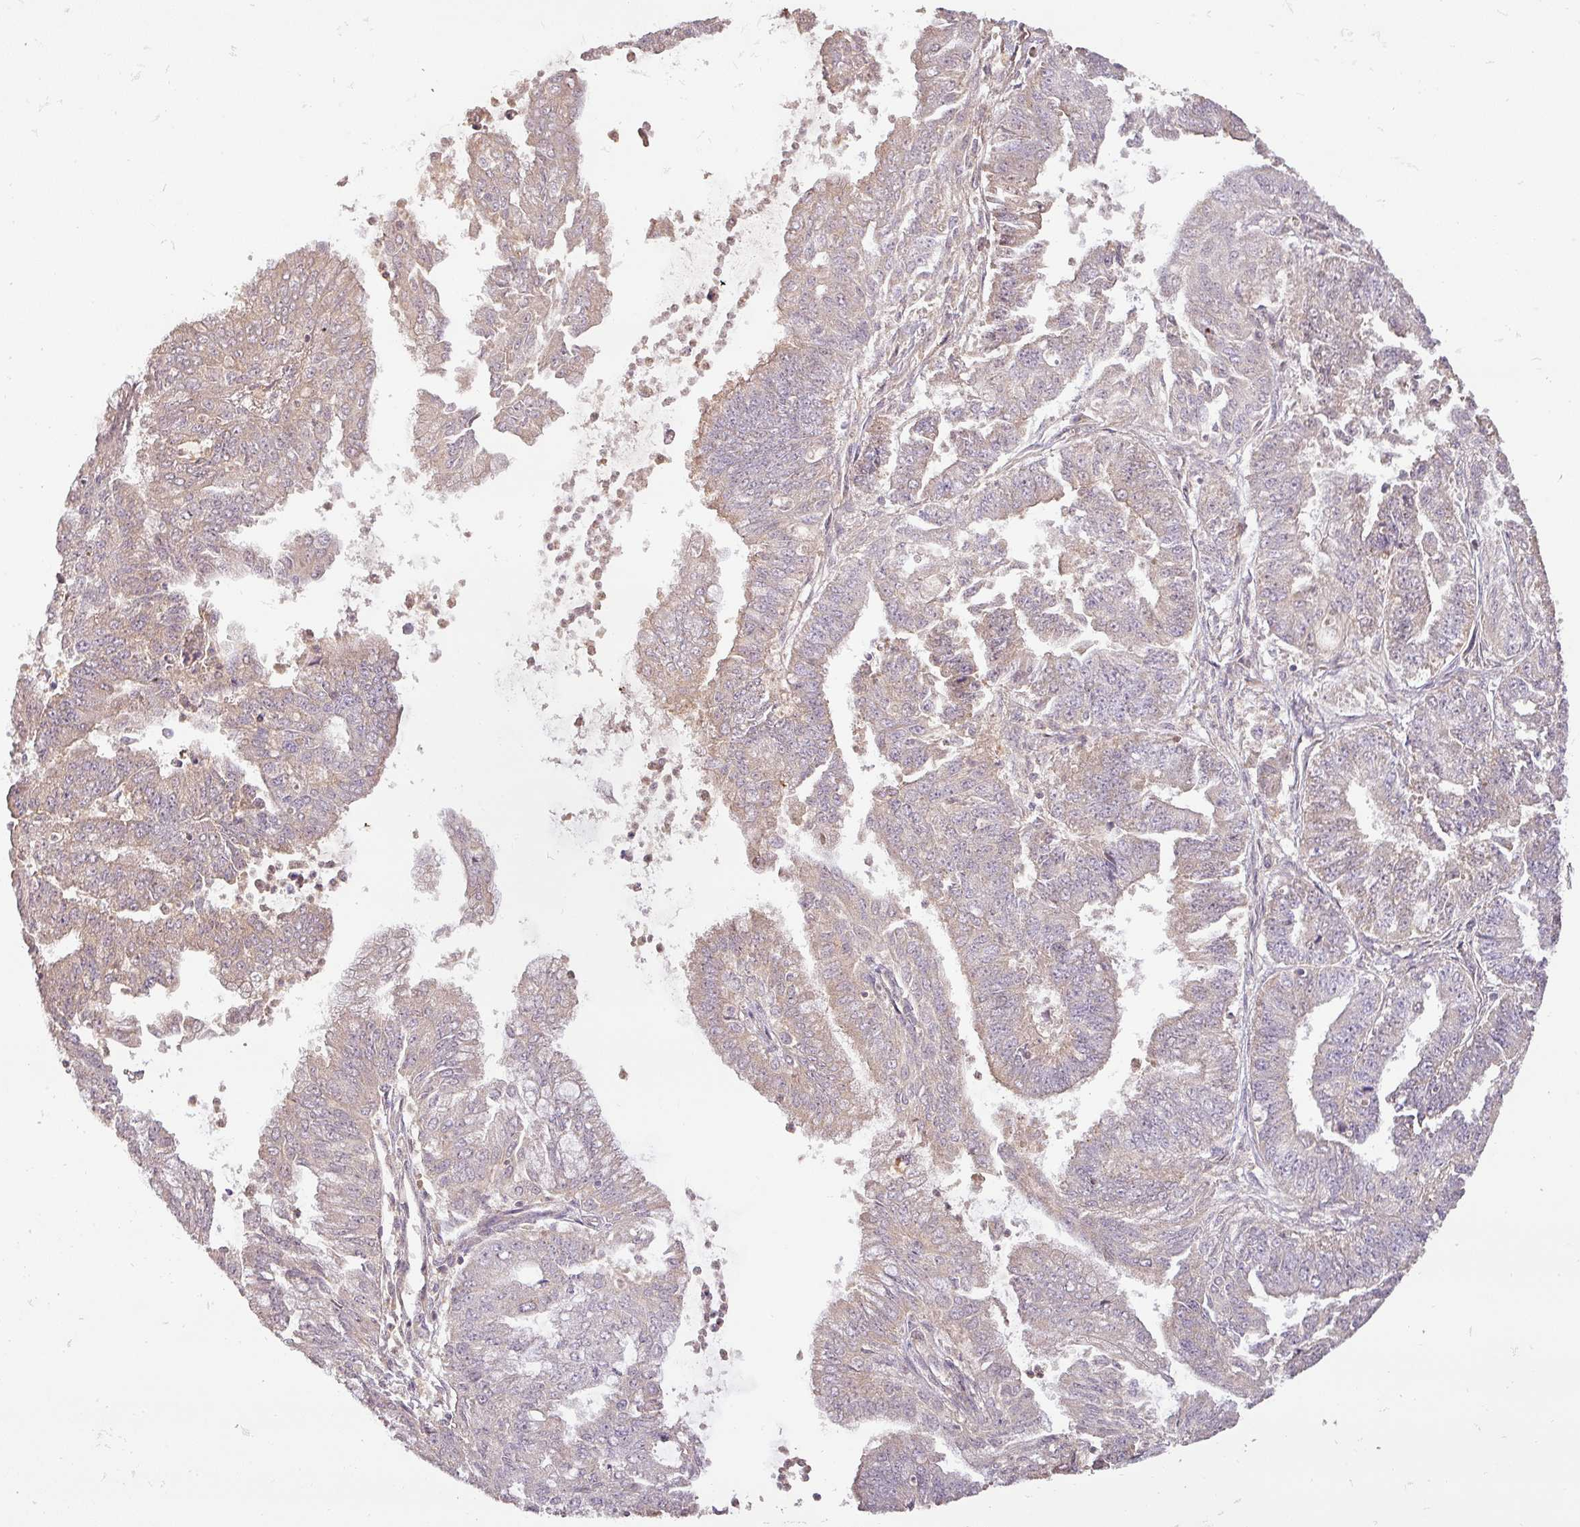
{"staining": {"intensity": "negative", "quantity": "none", "location": "none"}, "tissue": "endometrial cancer", "cell_type": "Tumor cells", "image_type": "cancer", "snomed": [{"axis": "morphology", "description": "Adenocarcinoma, NOS"}, {"axis": "topography", "description": "Endometrium"}], "caption": "IHC histopathology image of neoplastic tissue: adenocarcinoma (endometrial) stained with DAB (3,3'-diaminobenzidine) reveals no significant protein expression in tumor cells.", "gene": "BPIFB3", "patient": {"sex": "female", "age": 73}}